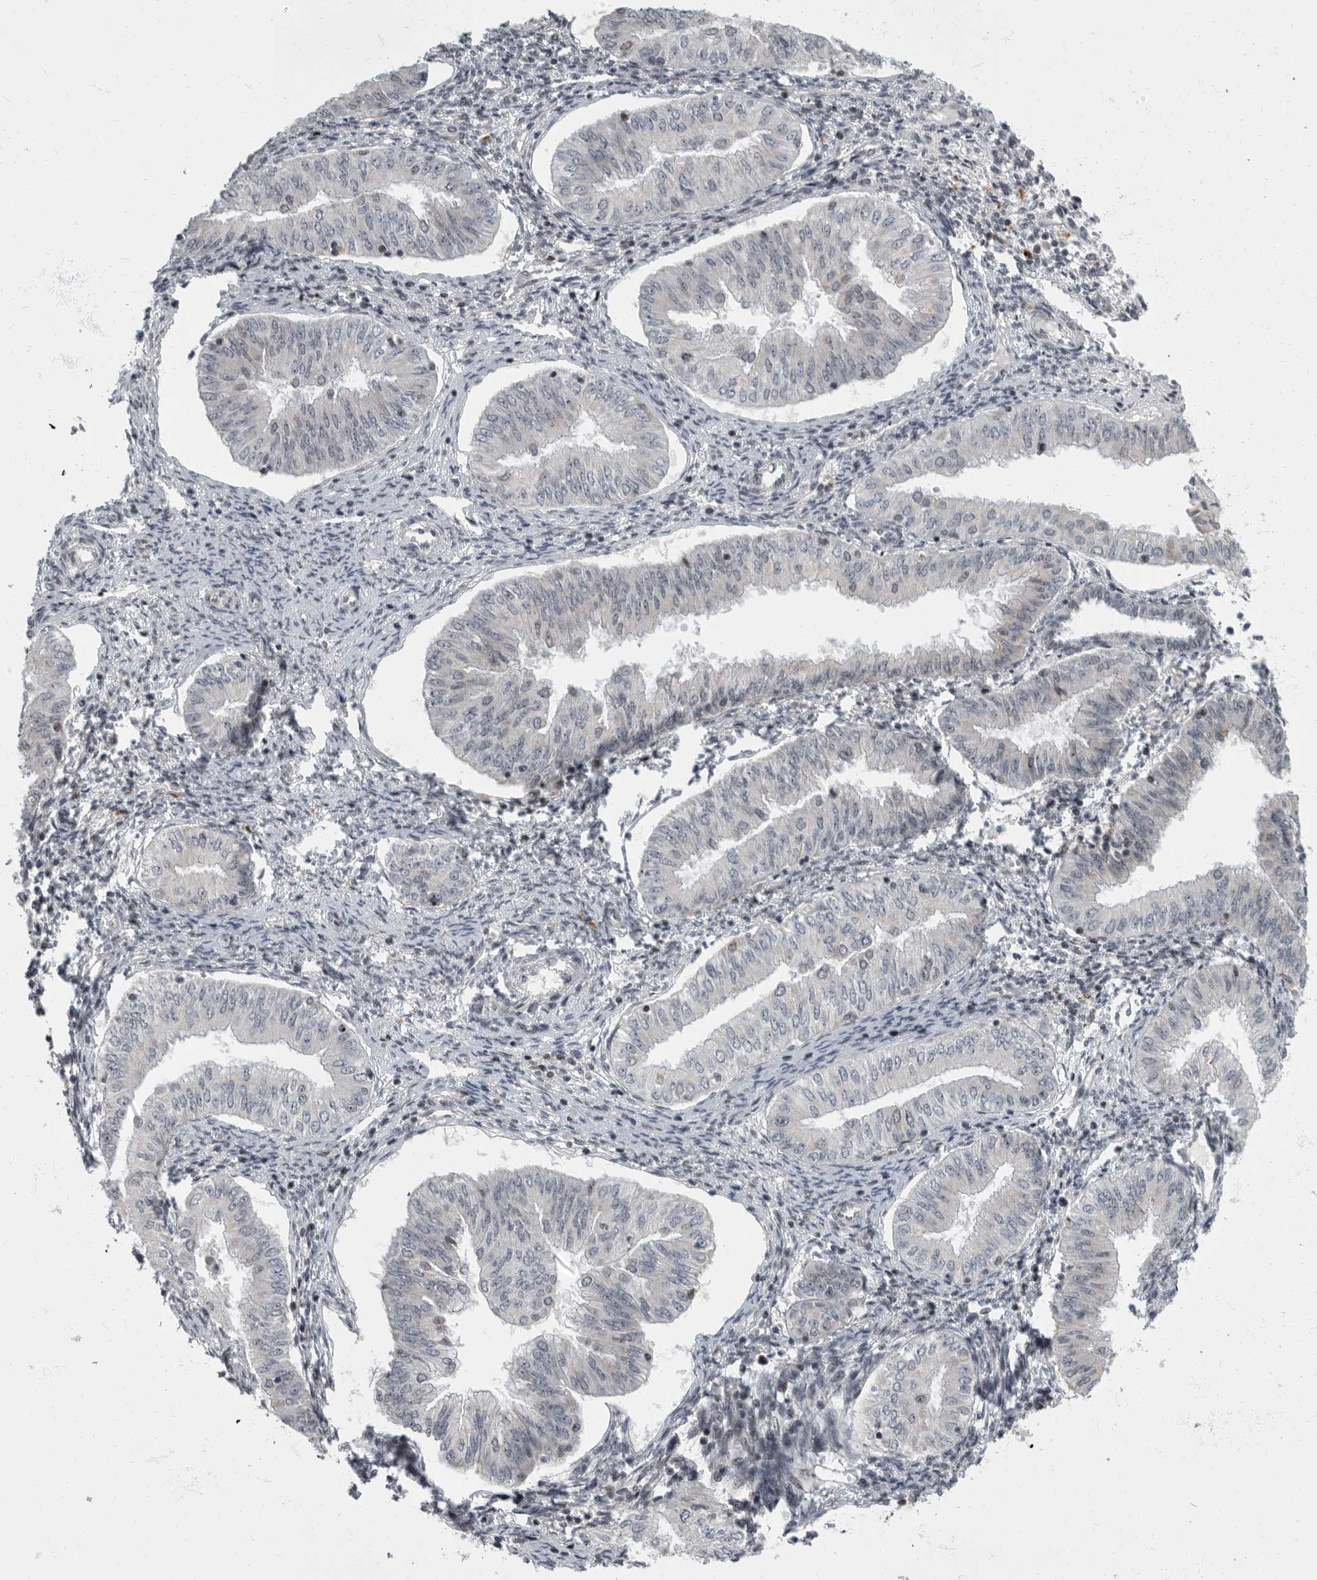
{"staining": {"intensity": "negative", "quantity": "none", "location": "none"}, "tissue": "endometrial cancer", "cell_type": "Tumor cells", "image_type": "cancer", "snomed": [{"axis": "morphology", "description": "Normal tissue, NOS"}, {"axis": "morphology", "description": "Adenocarcinoma, NOS"}, {"axis": "topography", "description": "Endometrium"}], "caption": "Immunohistochemistry histopathology image of adenocarcinoma (endometrial) stained for a protein (brown), which demonstrates no positivity in tumor cells.", "gene": "EVI5", "patient": {"sex": "female", "age": 53}}